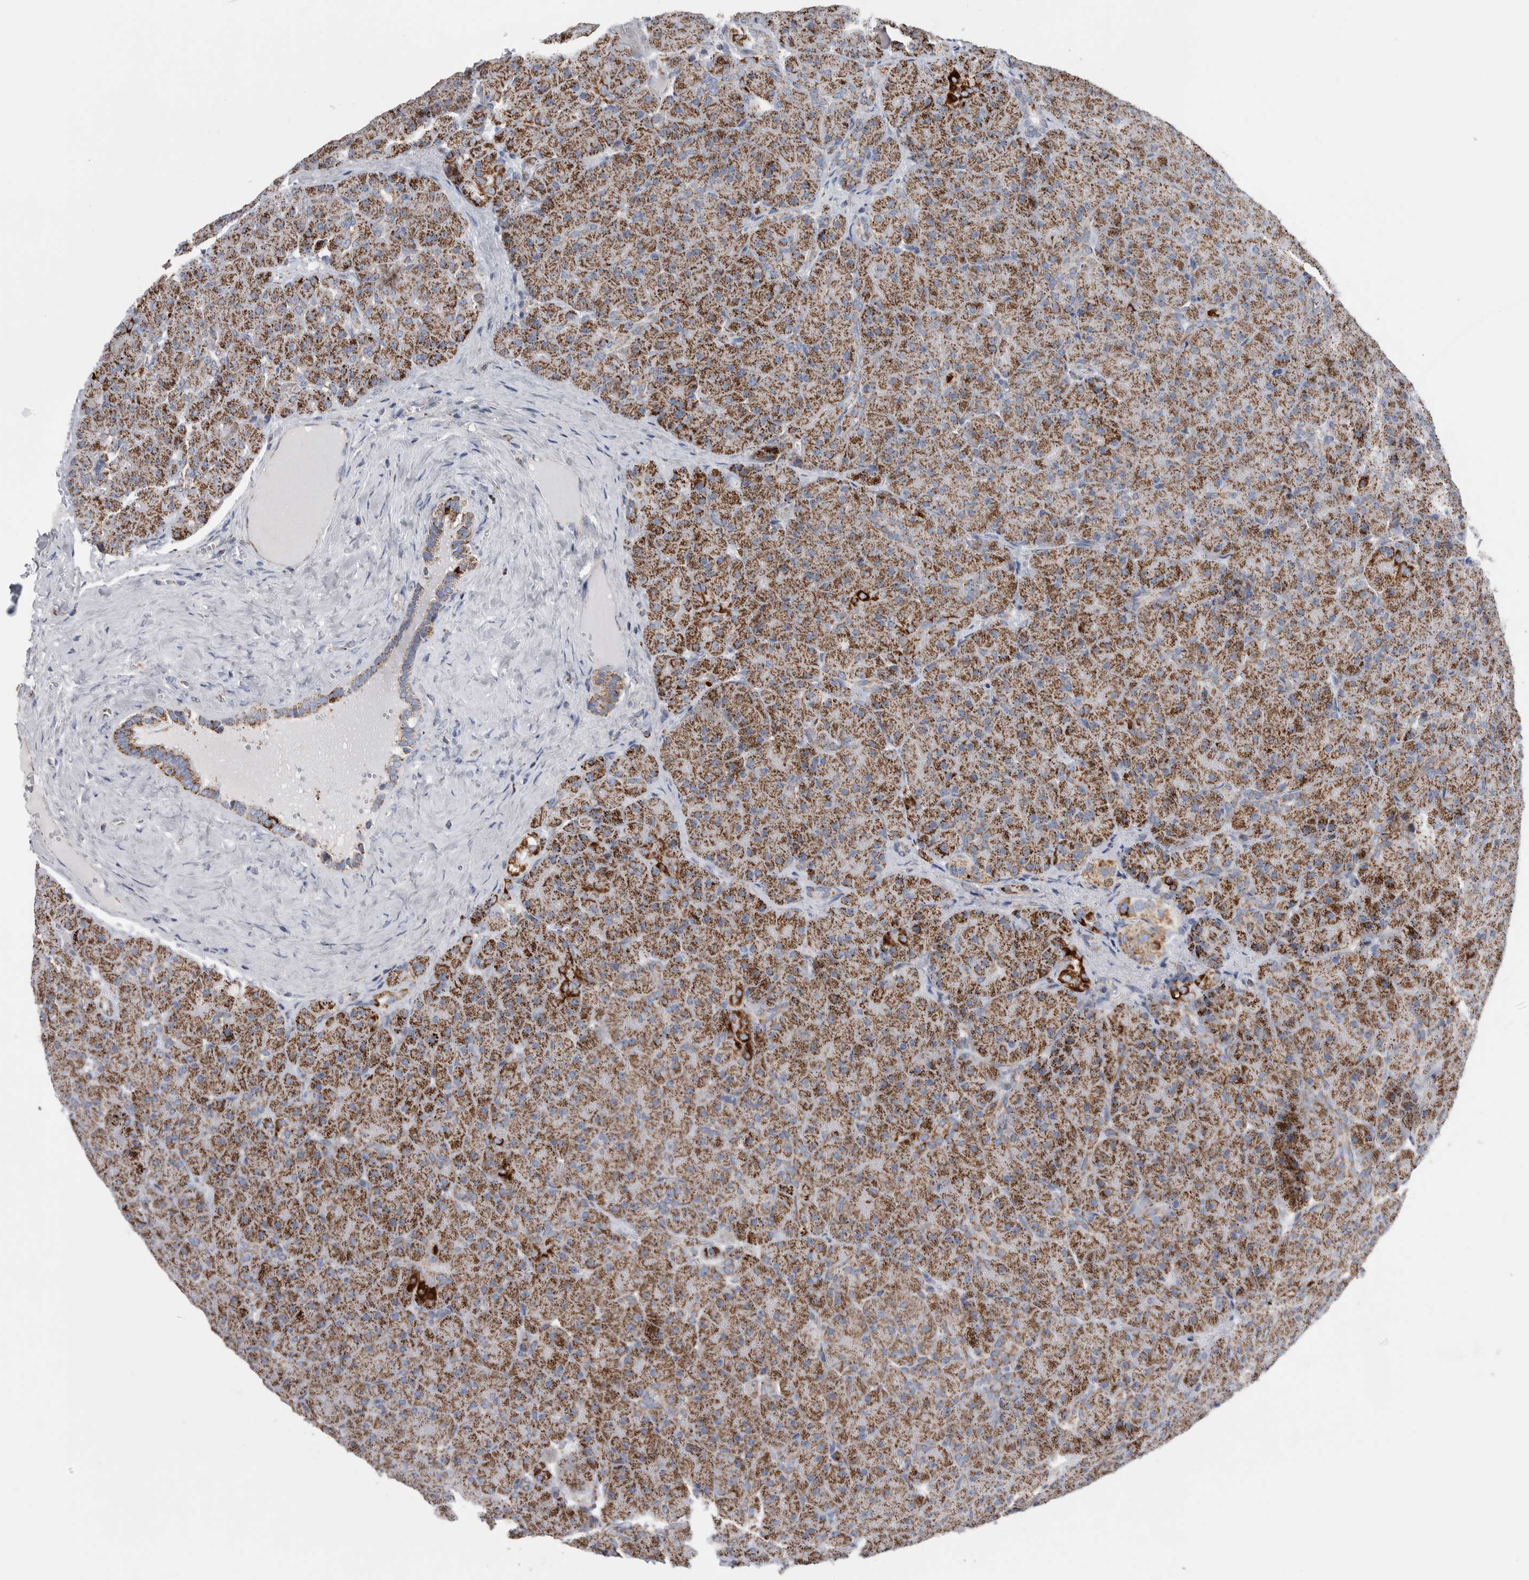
{"staining": {"intensity": "moderate", "quantity": ">75%", "location": "cytoplasmic/membranous"}, "tissue": "pancreas", "cell_type": "Exocrine glandular cells", "image_type": "normal", "snomed": [{"axis": "morphology", "description": "Normal tissue, NOS"}, {"axis": "topography", "description": "Pancreas"}], "caption": "Pancreas stained with immunohistochemistry (IHC) shows moderate cytoplasmic/membranous staining in approximately >75% of exocrine glandular cells.", "gene": "ETFA", "patient": {"sex": "male", "age": 66}}